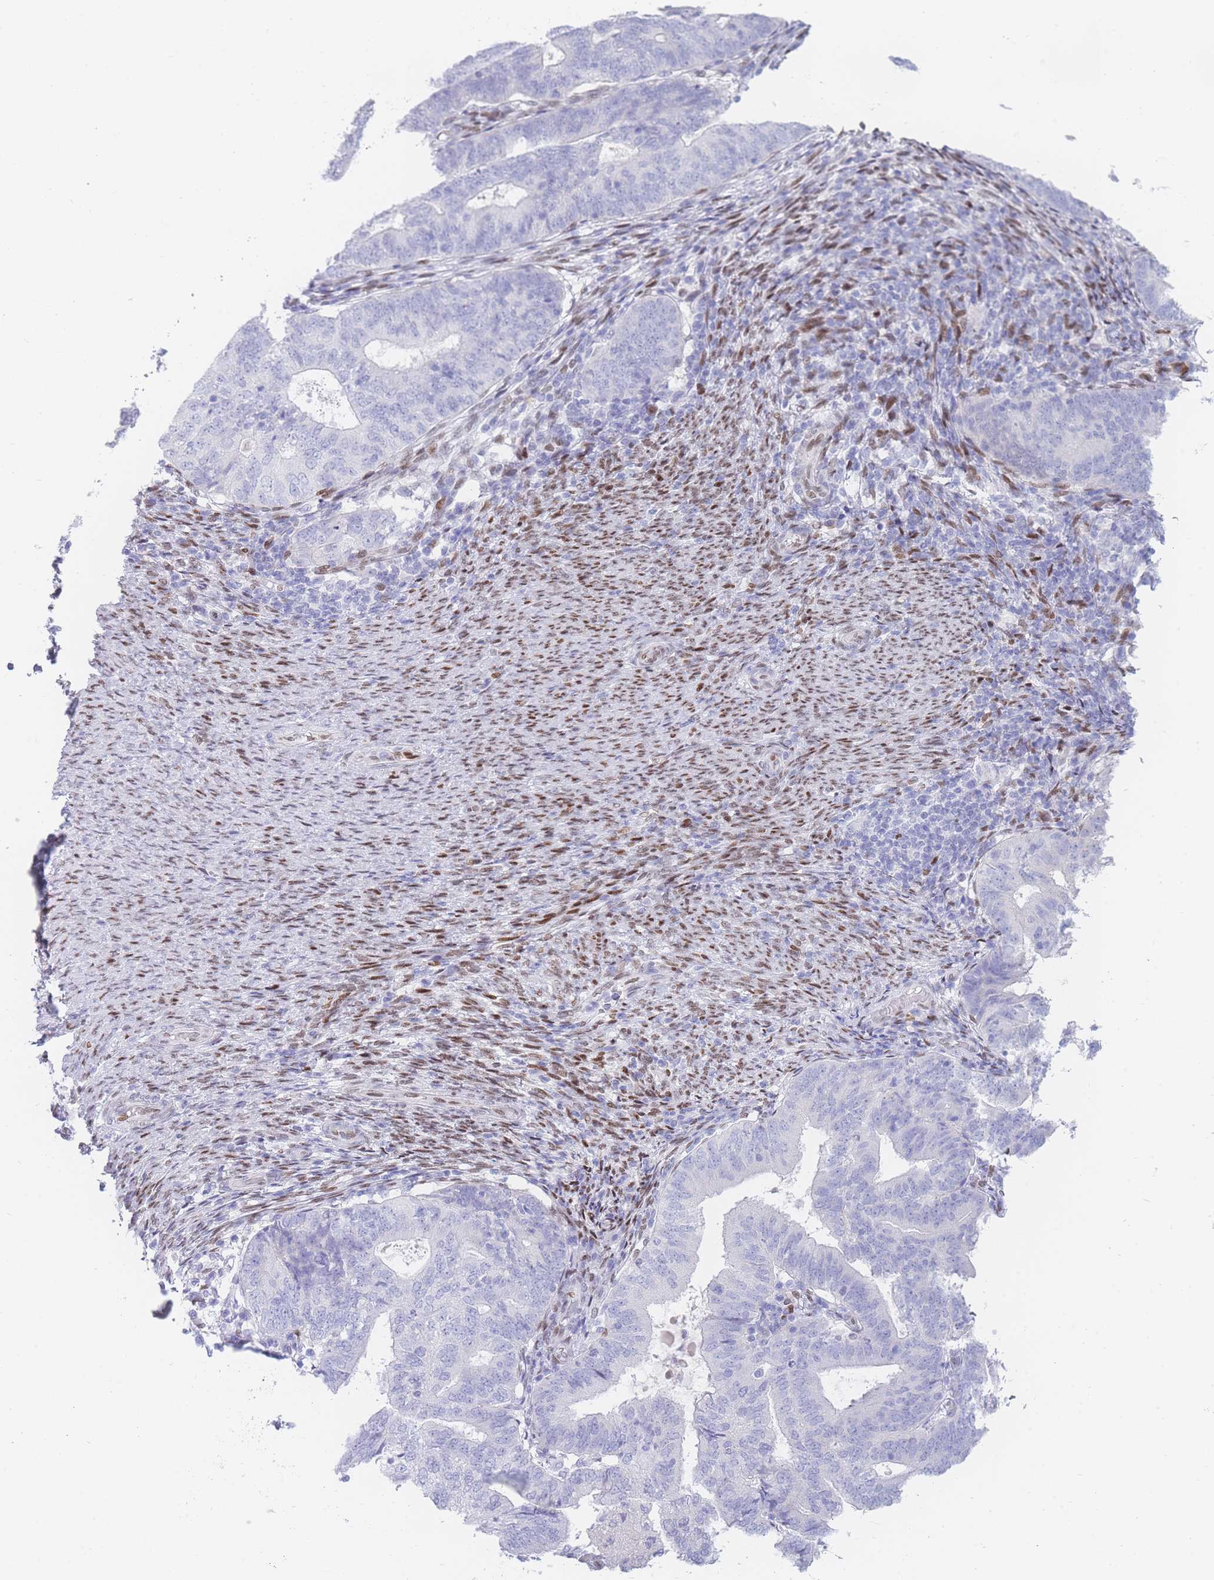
{"staining": {"intensity": "negative", "quantity": "none", "location": "none"}, "tissue": "endometrial cancer", "cell_type": "Tumor cells", "image_type": "cancer", "snomed": [{"axis": "morphology", "description": "Adenocarcinoma, NOS"}, {"axis": "topography", "description": "Endometrium"}], "caption": "This is an IHC histopathology image of endometrial cancer (adenocarcinoma). There is no expression in tumor cells.", "gene": "PSMB5", "patient": {"sex": "female", "age": 70}}